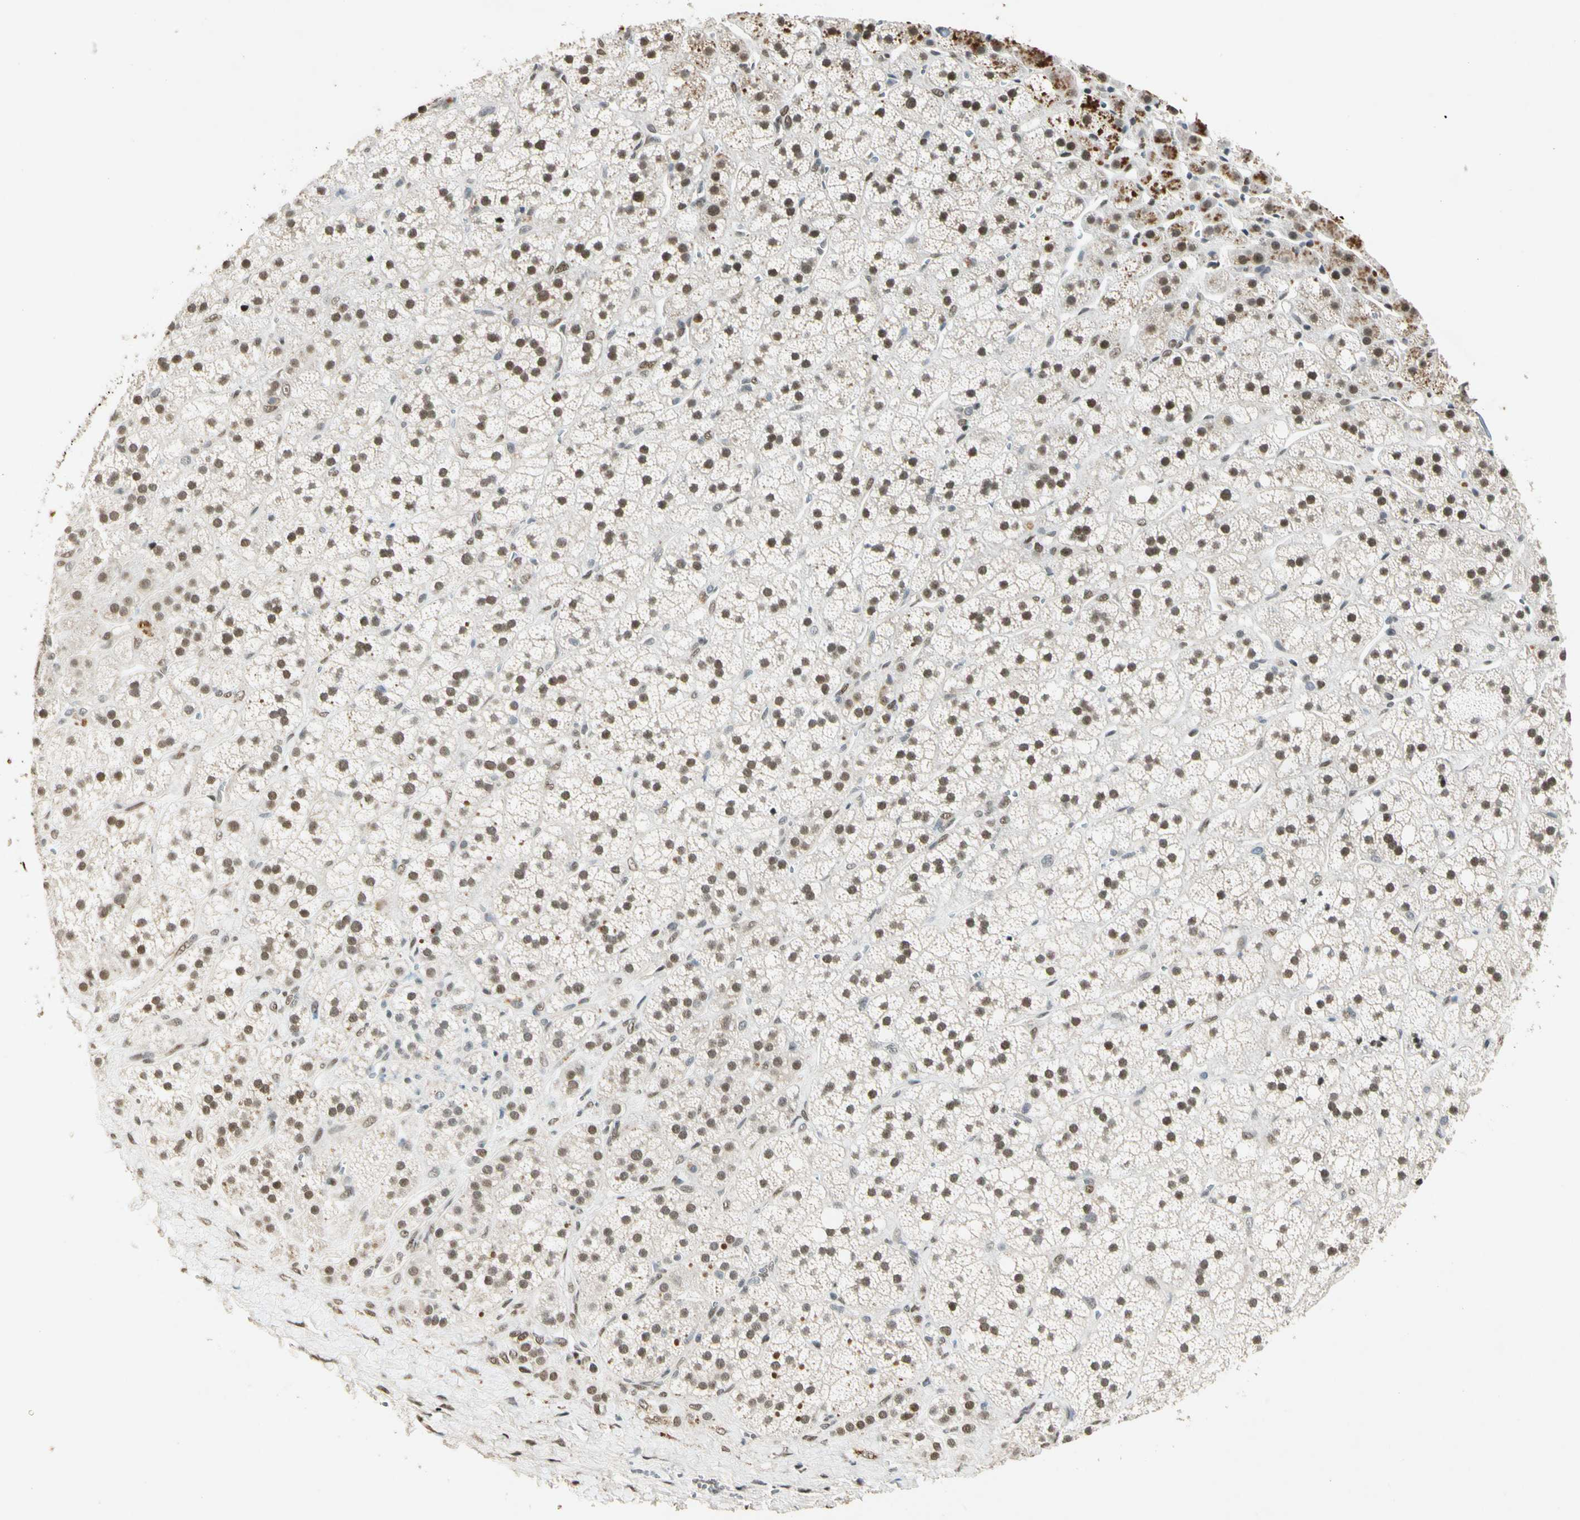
{"staining": {"intensity": "moderate", "quantity": ">75%", "location": "nuclear"}, "tissue": "adrenal gland", "cell_type": "Glandular cells", "image_type": "normal", "snomed": [{"axis": "morphology", "description": "Normal tissue, NOS"}, {"axis": "topography", "description": "Adrenal gland"}], "caption": "Immunohistochemistry (IHC) micrograph of unremarkable adrenal gland: human adrenal gland stained using IHC exhibits medium levels of moderate protein expression localized specifically in the nuclear of glandular cells, appearing as a nuclear brown color.", "gene": "ZBTB4", "patient": {"sex": "male", "age": 56}}